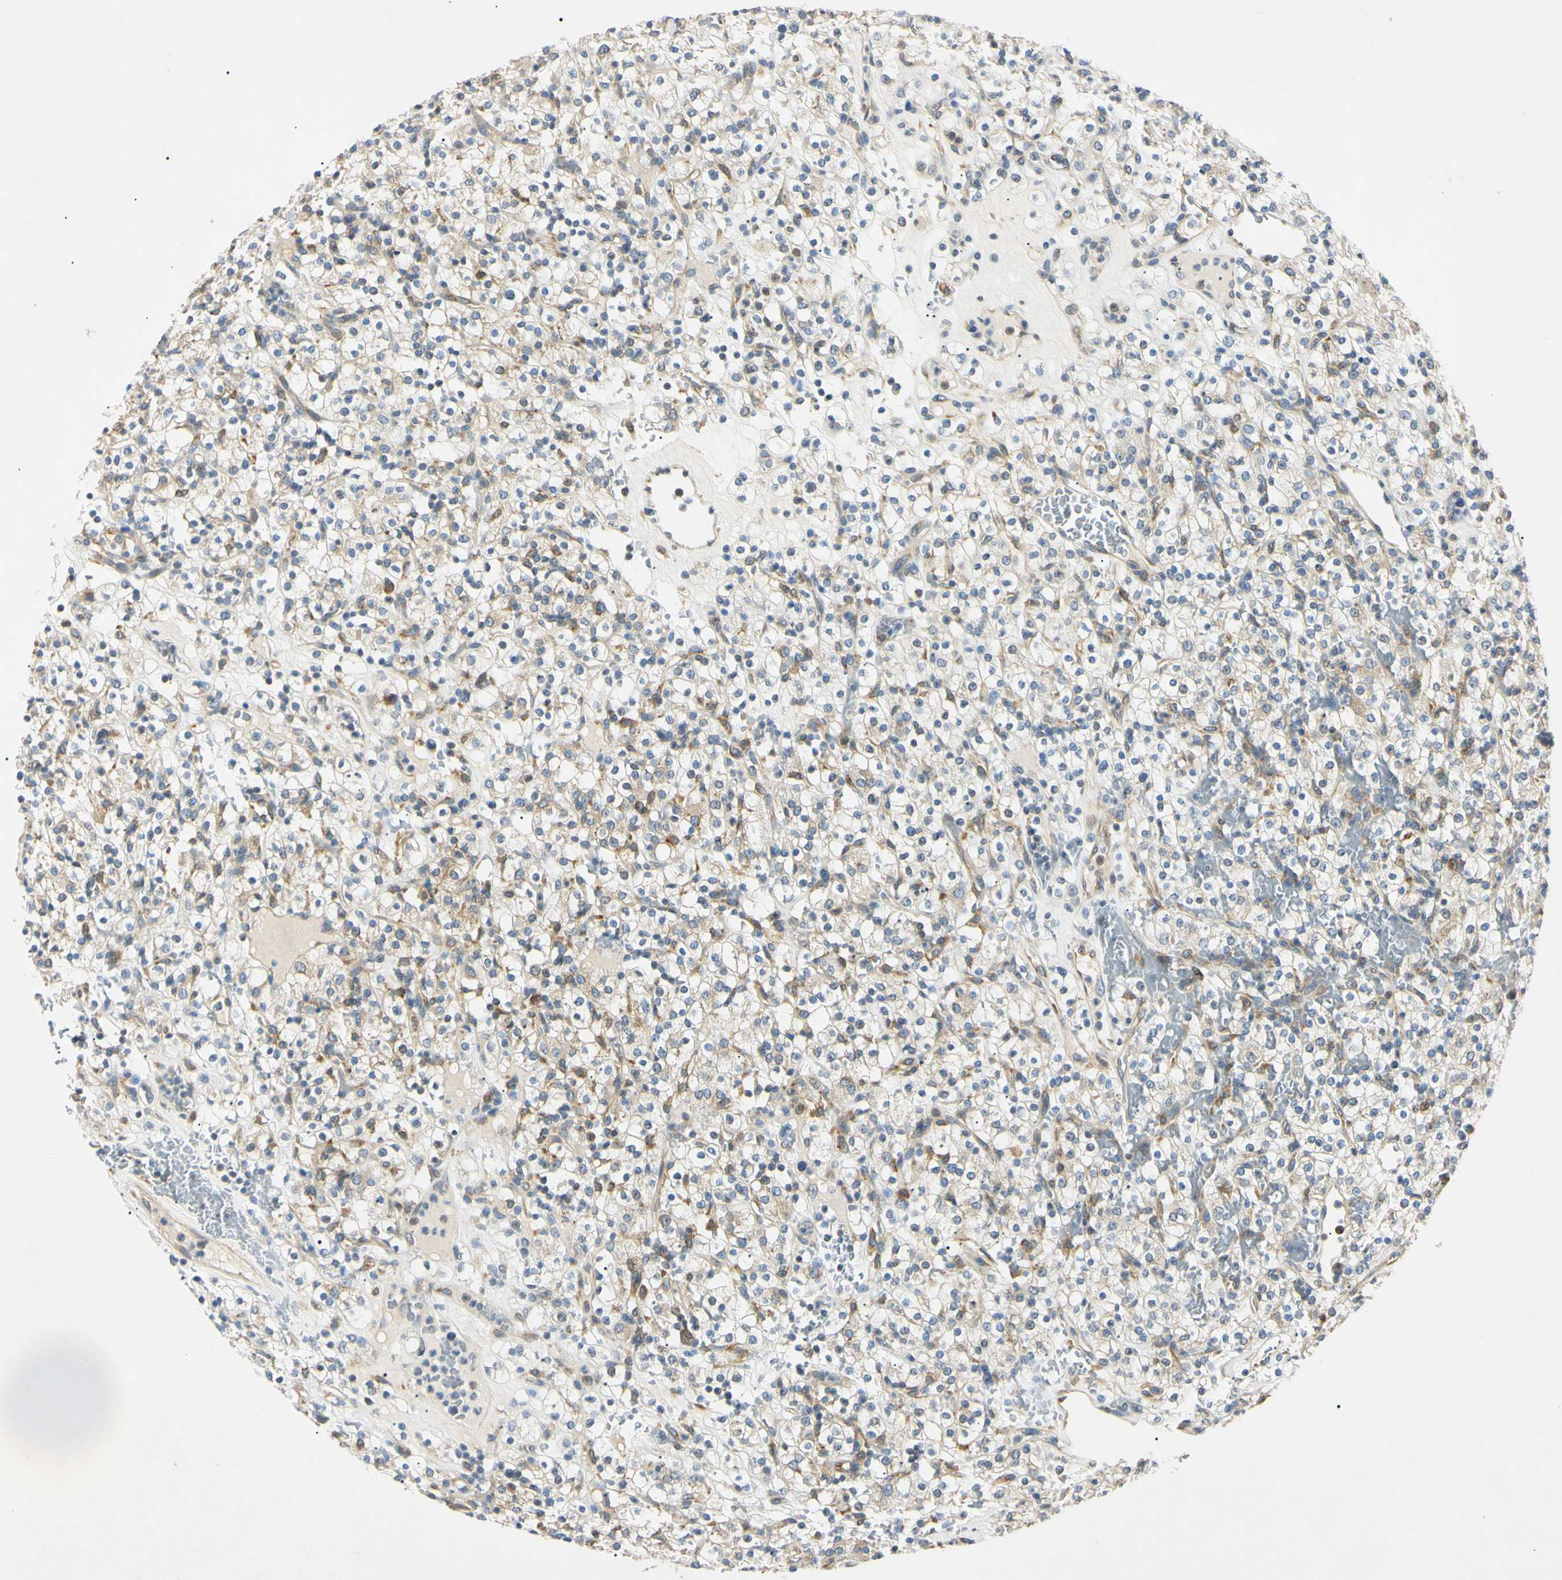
{"staining": {"intensity": "weak", "quantity": "25%-75%", "location": "cytoplasmic/membranous"}, "tissue": "renal cancer", "cell_type": "Tumor cells", "image_type": "cancer", "snomed": [{"axis": "morphology", "description": "Normal tissue, NOS"}, {"axis": "morphology", "description": "Adenocarcinoma, NOS"}, {"axis": "topography", "description": "Kidney"}], "caption": "Tumor cells show low levels of weak cytoplasmic/membranous positivity in approximately 25%-75% of cells in renal cancer.", "gene": "DNAJB12", "patient": {"sex": "female", "age": 72}}